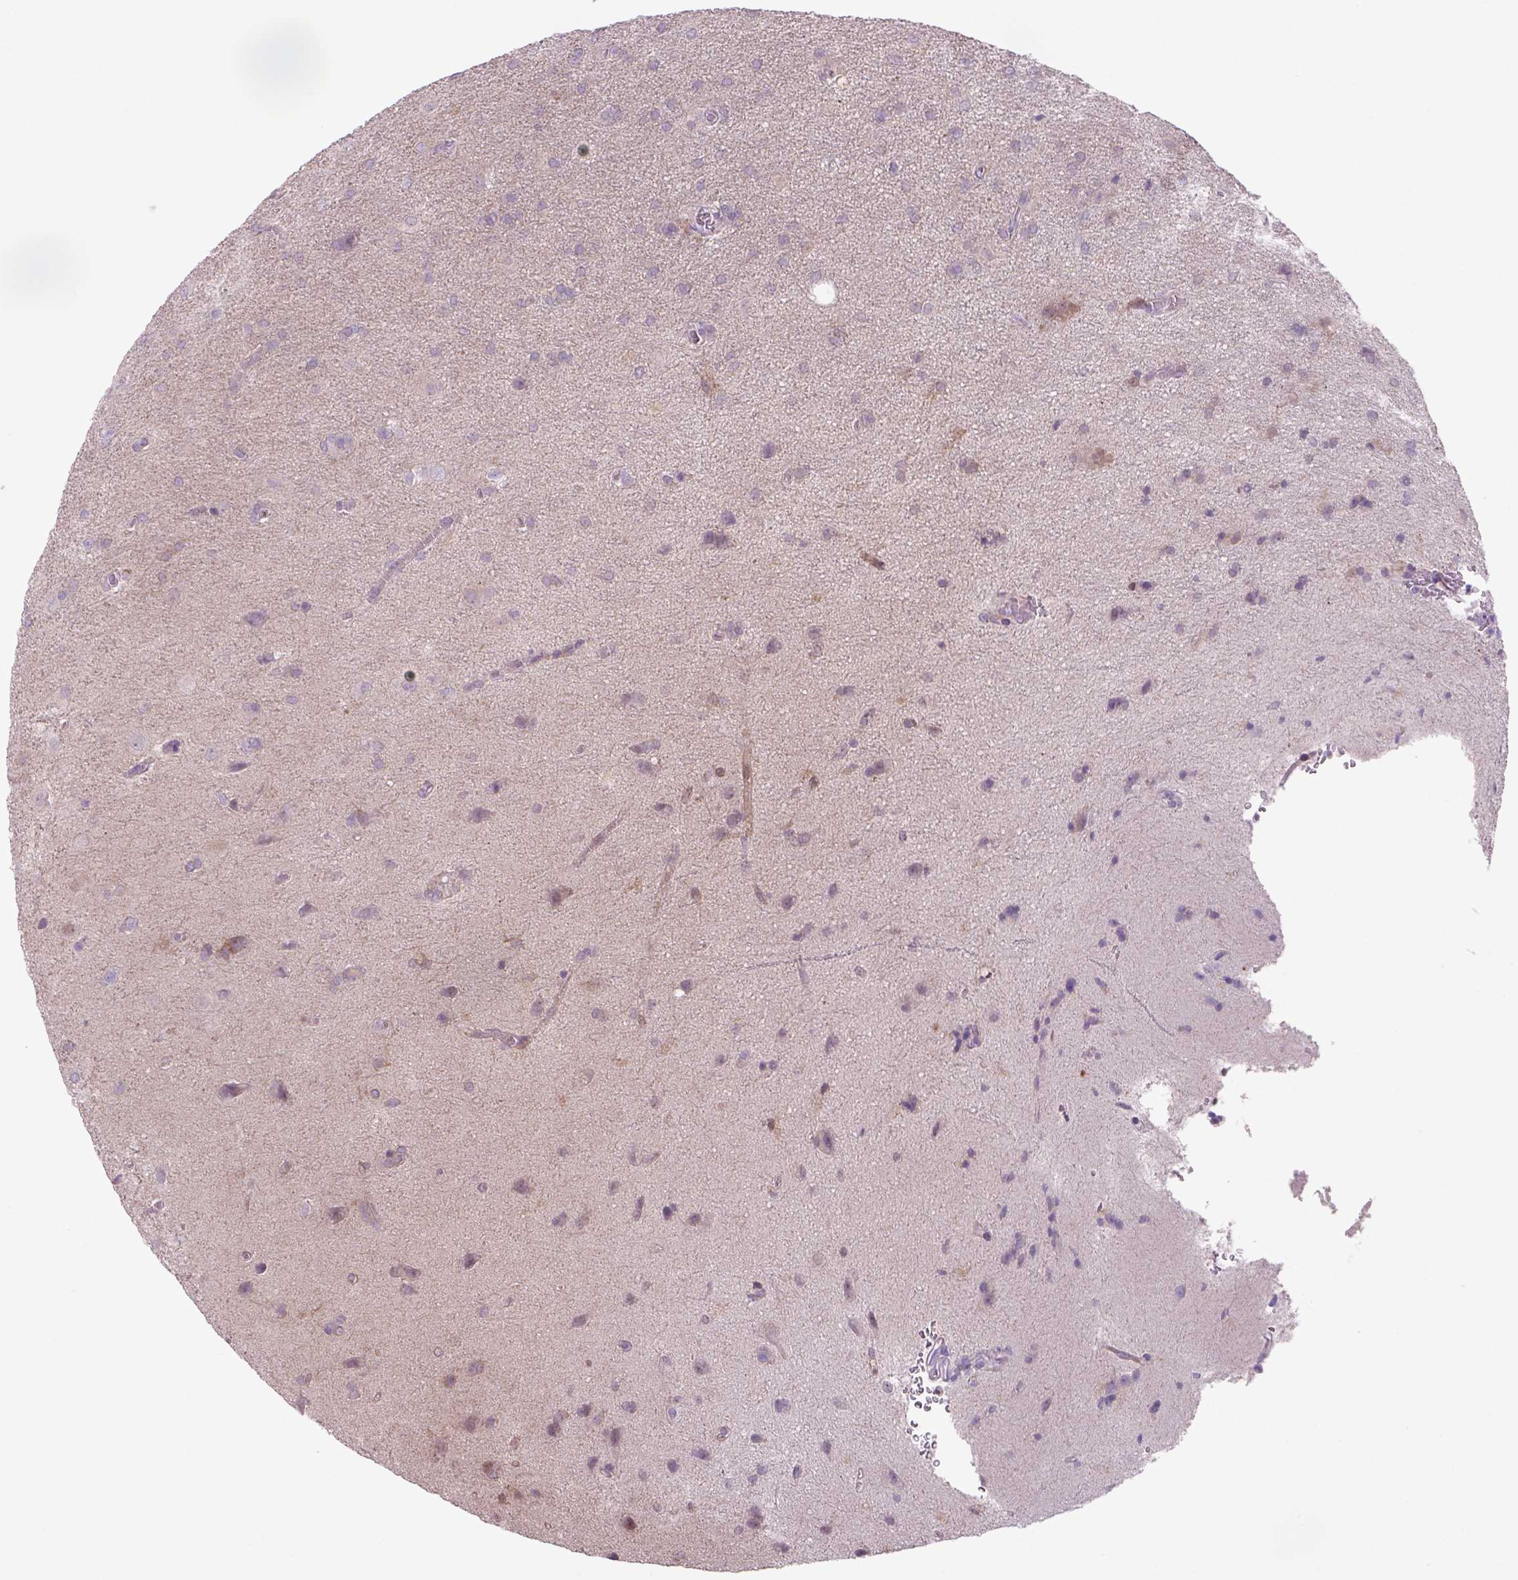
{"staining": {"intensity": "weak", "quantity": "<25%", "location": "cytoplasmic/membranous"}, "tissue": "glioma", "cell_type": "Tumor cells", "image_type": "cancer", "snomed": [{"axis": "morphology", "description": "Glioma, malignant, Low grade"}, {"axis": "topography", "description": "Brain"}], "caption": "The photomicrograph shows no staining of tumor cells in glioma. Nuclei are stained in blue.", "gene": "ADGRV1", "patient": {"sex": "male", "age": 58}}